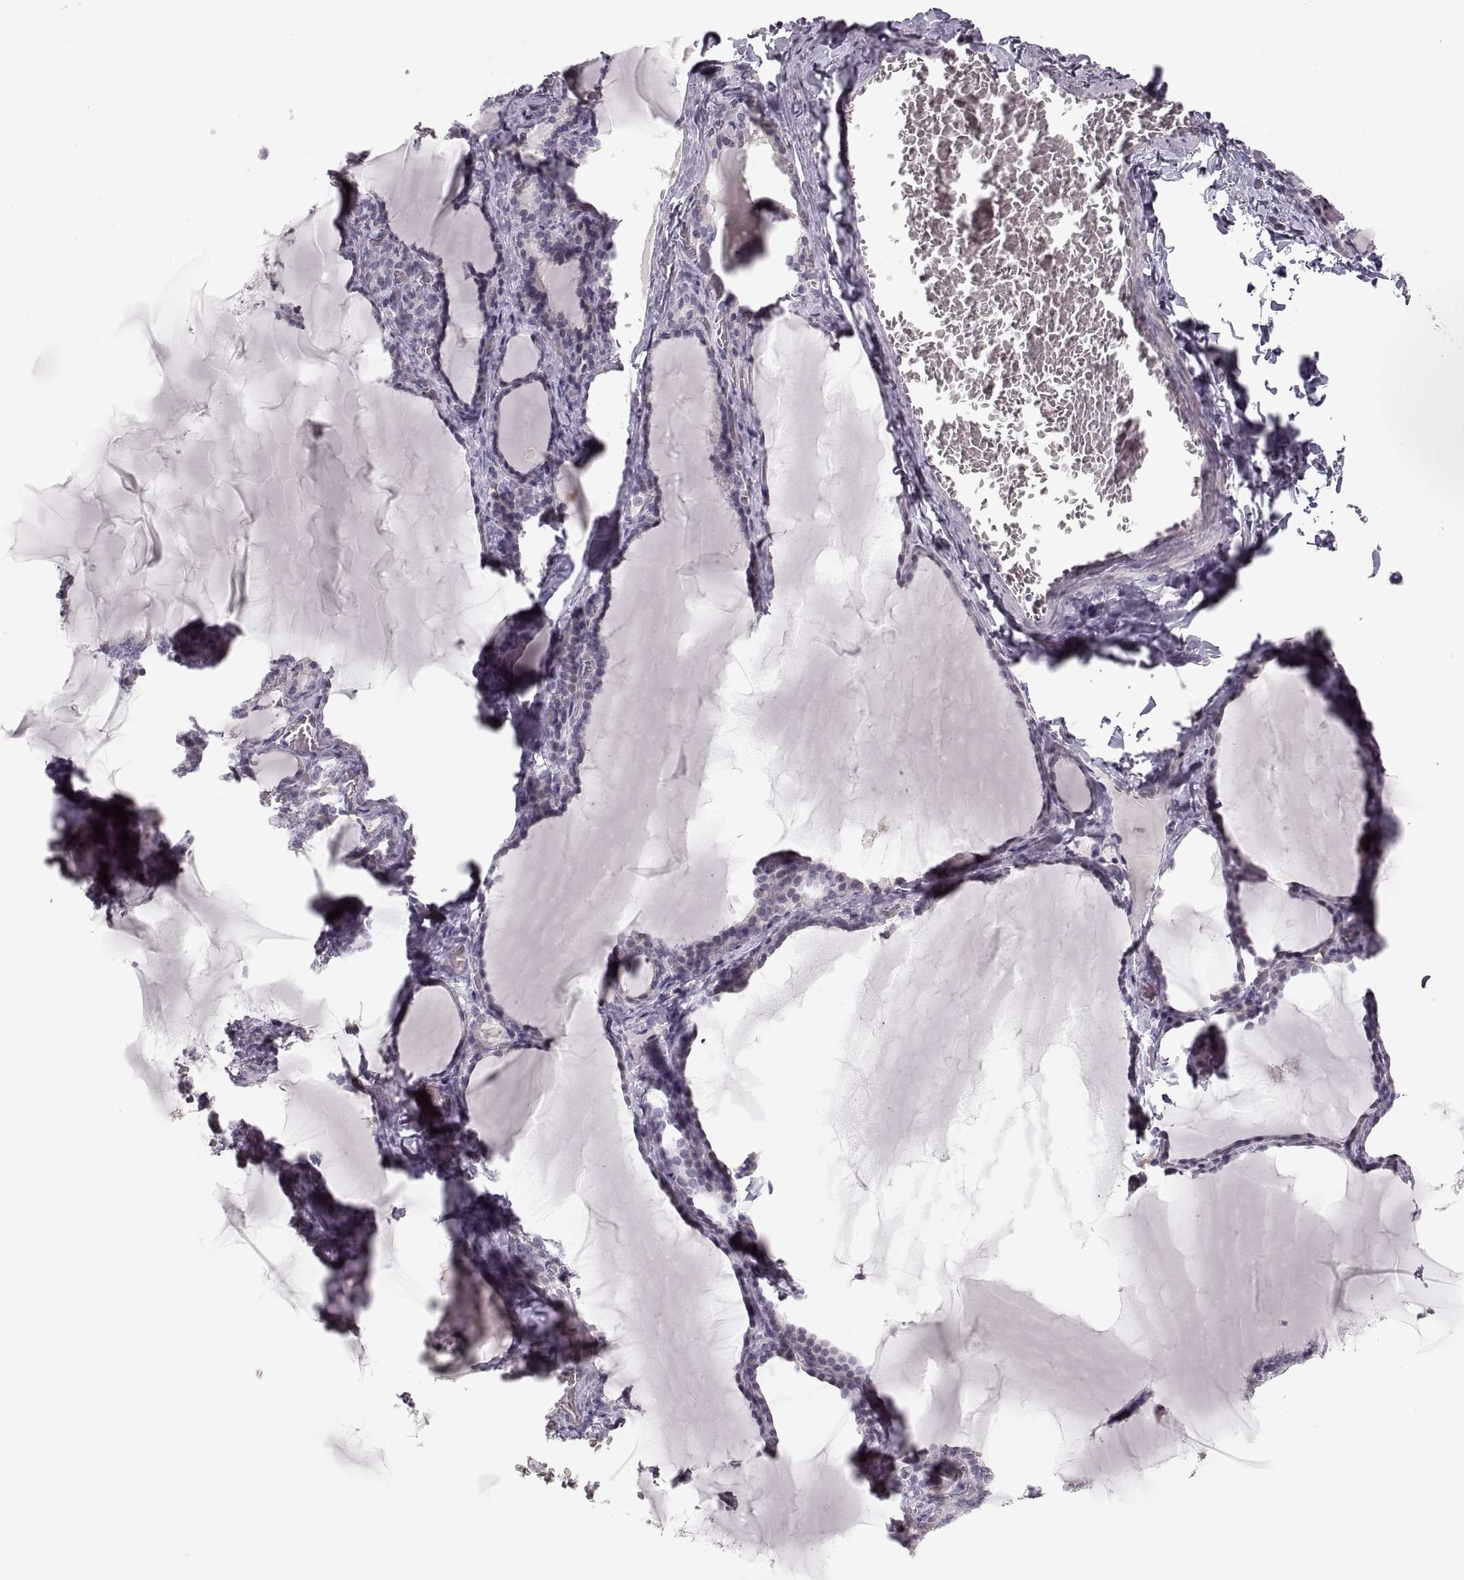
{"staining": {"intensity": "negative", "quantity": "none", "location": "none"}, "tissue": "thyroid gland", "cell_type": "Glandular cells", "image_type": "normal", "snomed": [{"axis": "morphology", "description": "Normal tissue, NOS"}, {"axis": "morphology", "description": "Hyperplasia, NOS"}, {"axis": "topography", "description": "Thyroid gland"}], "caption": "Immunohistochemistry (IHC) photomicrograph of unremarkable thyroid gland: human thyroid gland stained with DAB shows no significant protein staining in glandular cells. The staining is performed using DAB (3,3'-diaminobenzidine) brown chromogen with nuclei counter-stained in using hematoxylin.", "gene": "PCSK2", "patient": {"sex": "female", "age": 27}}